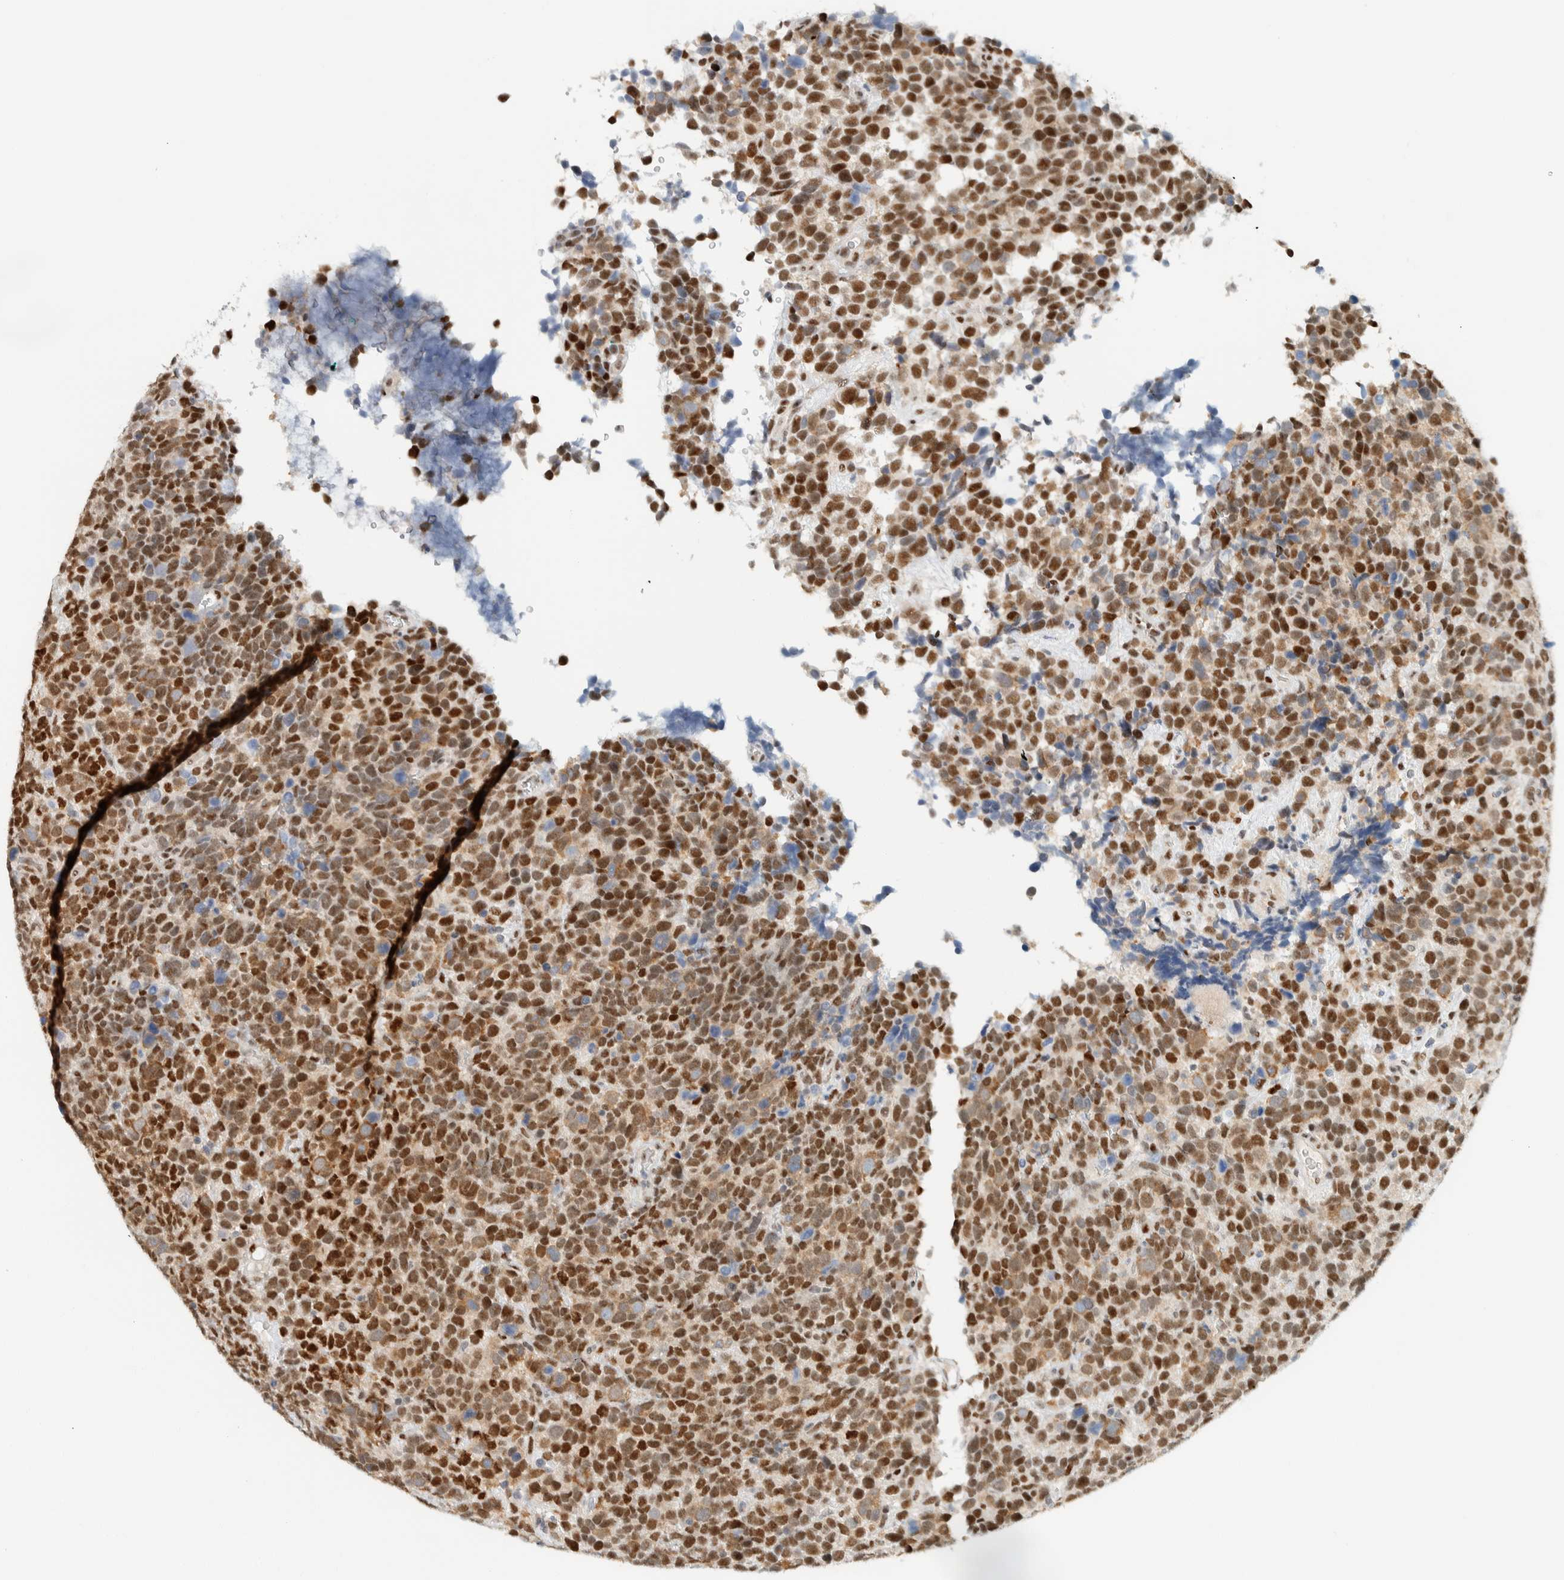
{"staining": {"intensity": "strong", "quantity": ">75%", "location": "nuclear"}, "tissue": "urothelial cancer", "cell_type": "Tumor cells", "image_type": "cancer", "snomed": [{"axis": "morphology", "description": "Urothelial carcinoma, High grade"}, {"axis": "topography", "description": "Urinary bladder"}], "caption": "High-magnification brightfield microscopy of urothelial cancer stained with DAB (3,3'-diaminobenzidine) (brown) and counterstained with hematoxylin (blue). tumor cells exhibit strong nuclear expression is identified in approximately>75% of cells.", "gene": "ZNF683", "patient": {"sex": "female", "age": 82}}